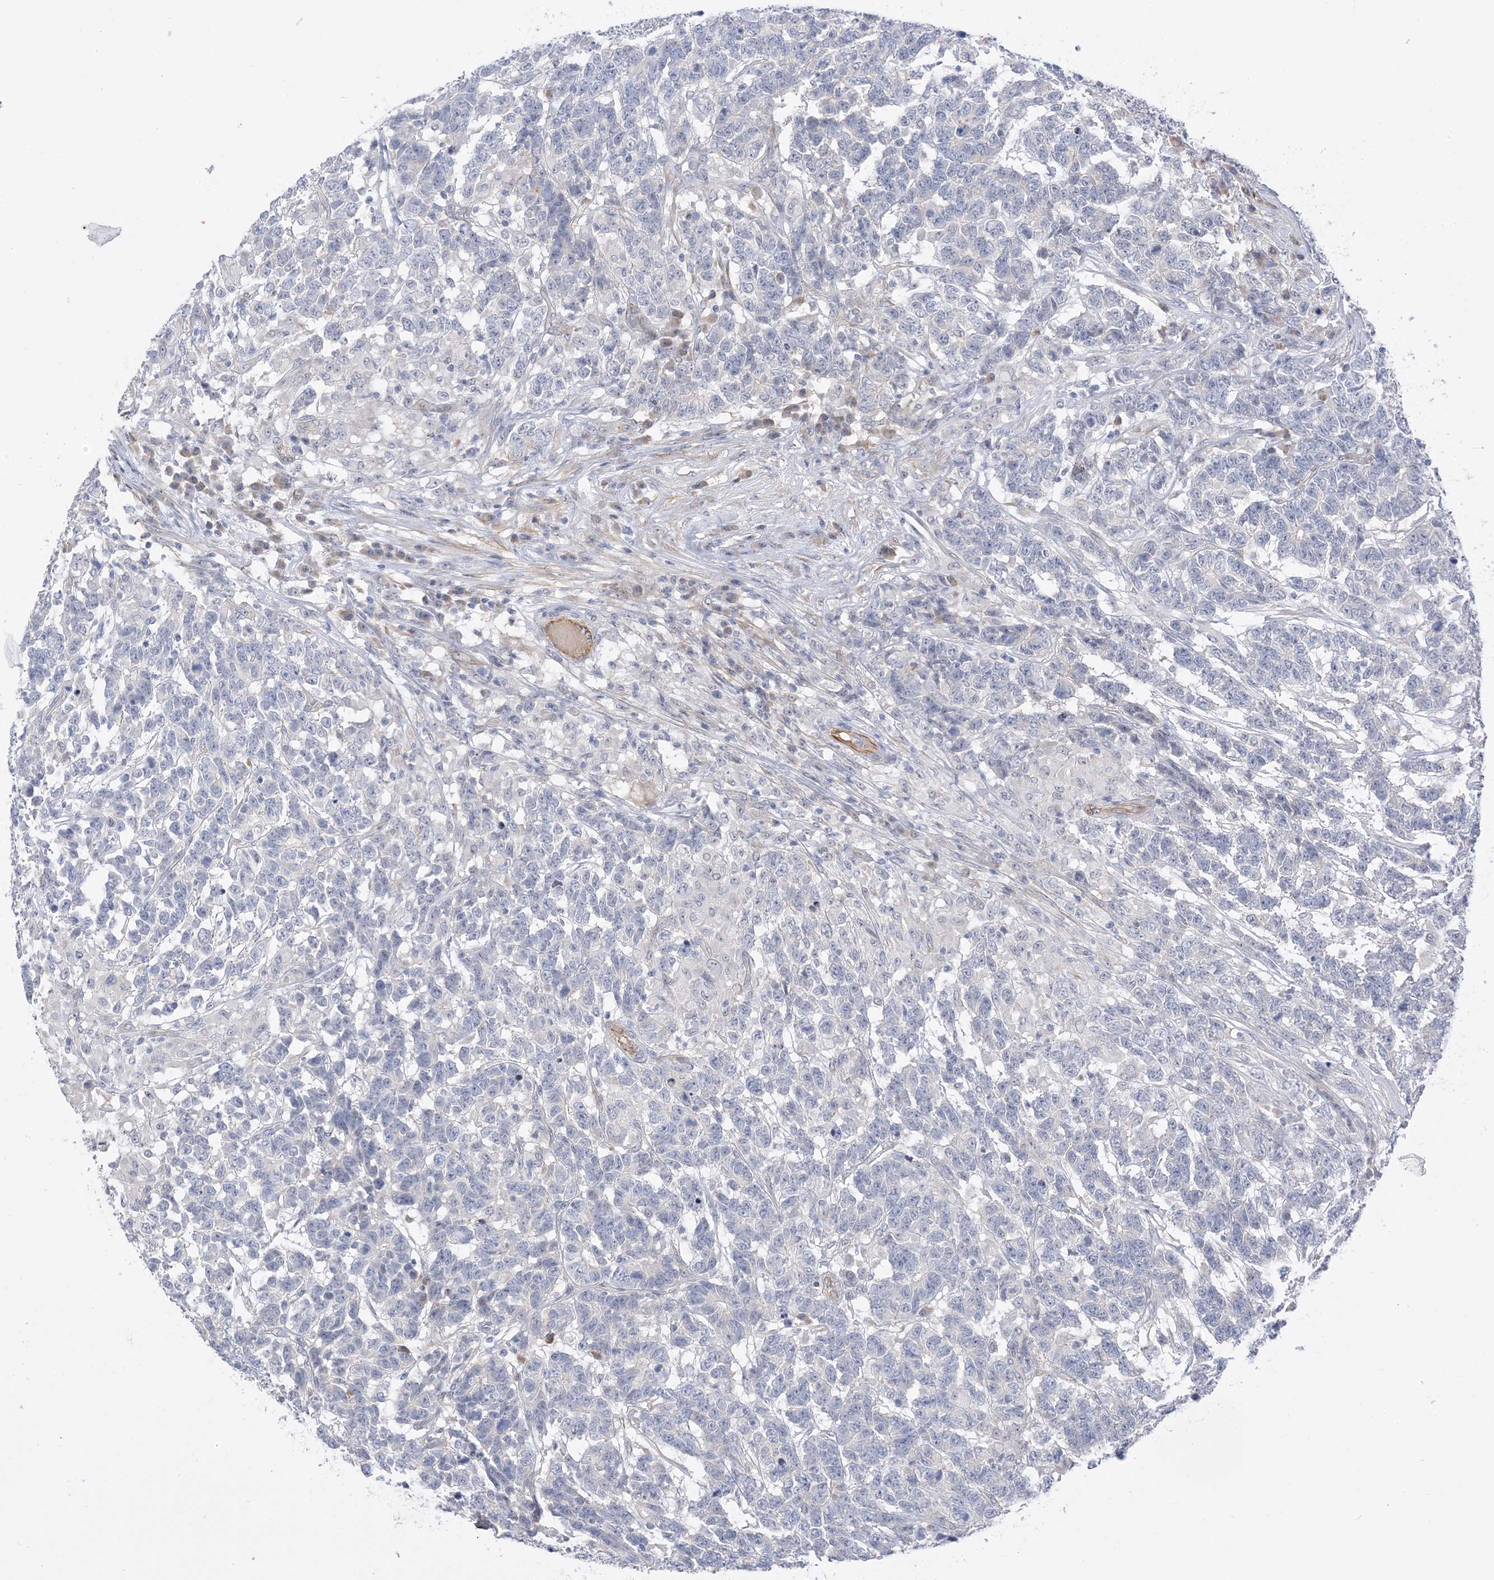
{"staining": {"intensity": "negative", "quantity": "none", "location": "none"}, "tissue": "testis cancer", "cell_type": "Tumor cells", "image_type": "cancer", "snomed": [{"axis": "morphology", "description": "Carcinoma, Embryonal, NOS"}, {"axis": "topography", "description": "Testis"}], "caption": "This is a micrograph of immunohistochemistry staining of testis cancer, which shows no expression in tumor cells.", "gene": "IL36B", "patient": {"sex": "male", "age": 26}}